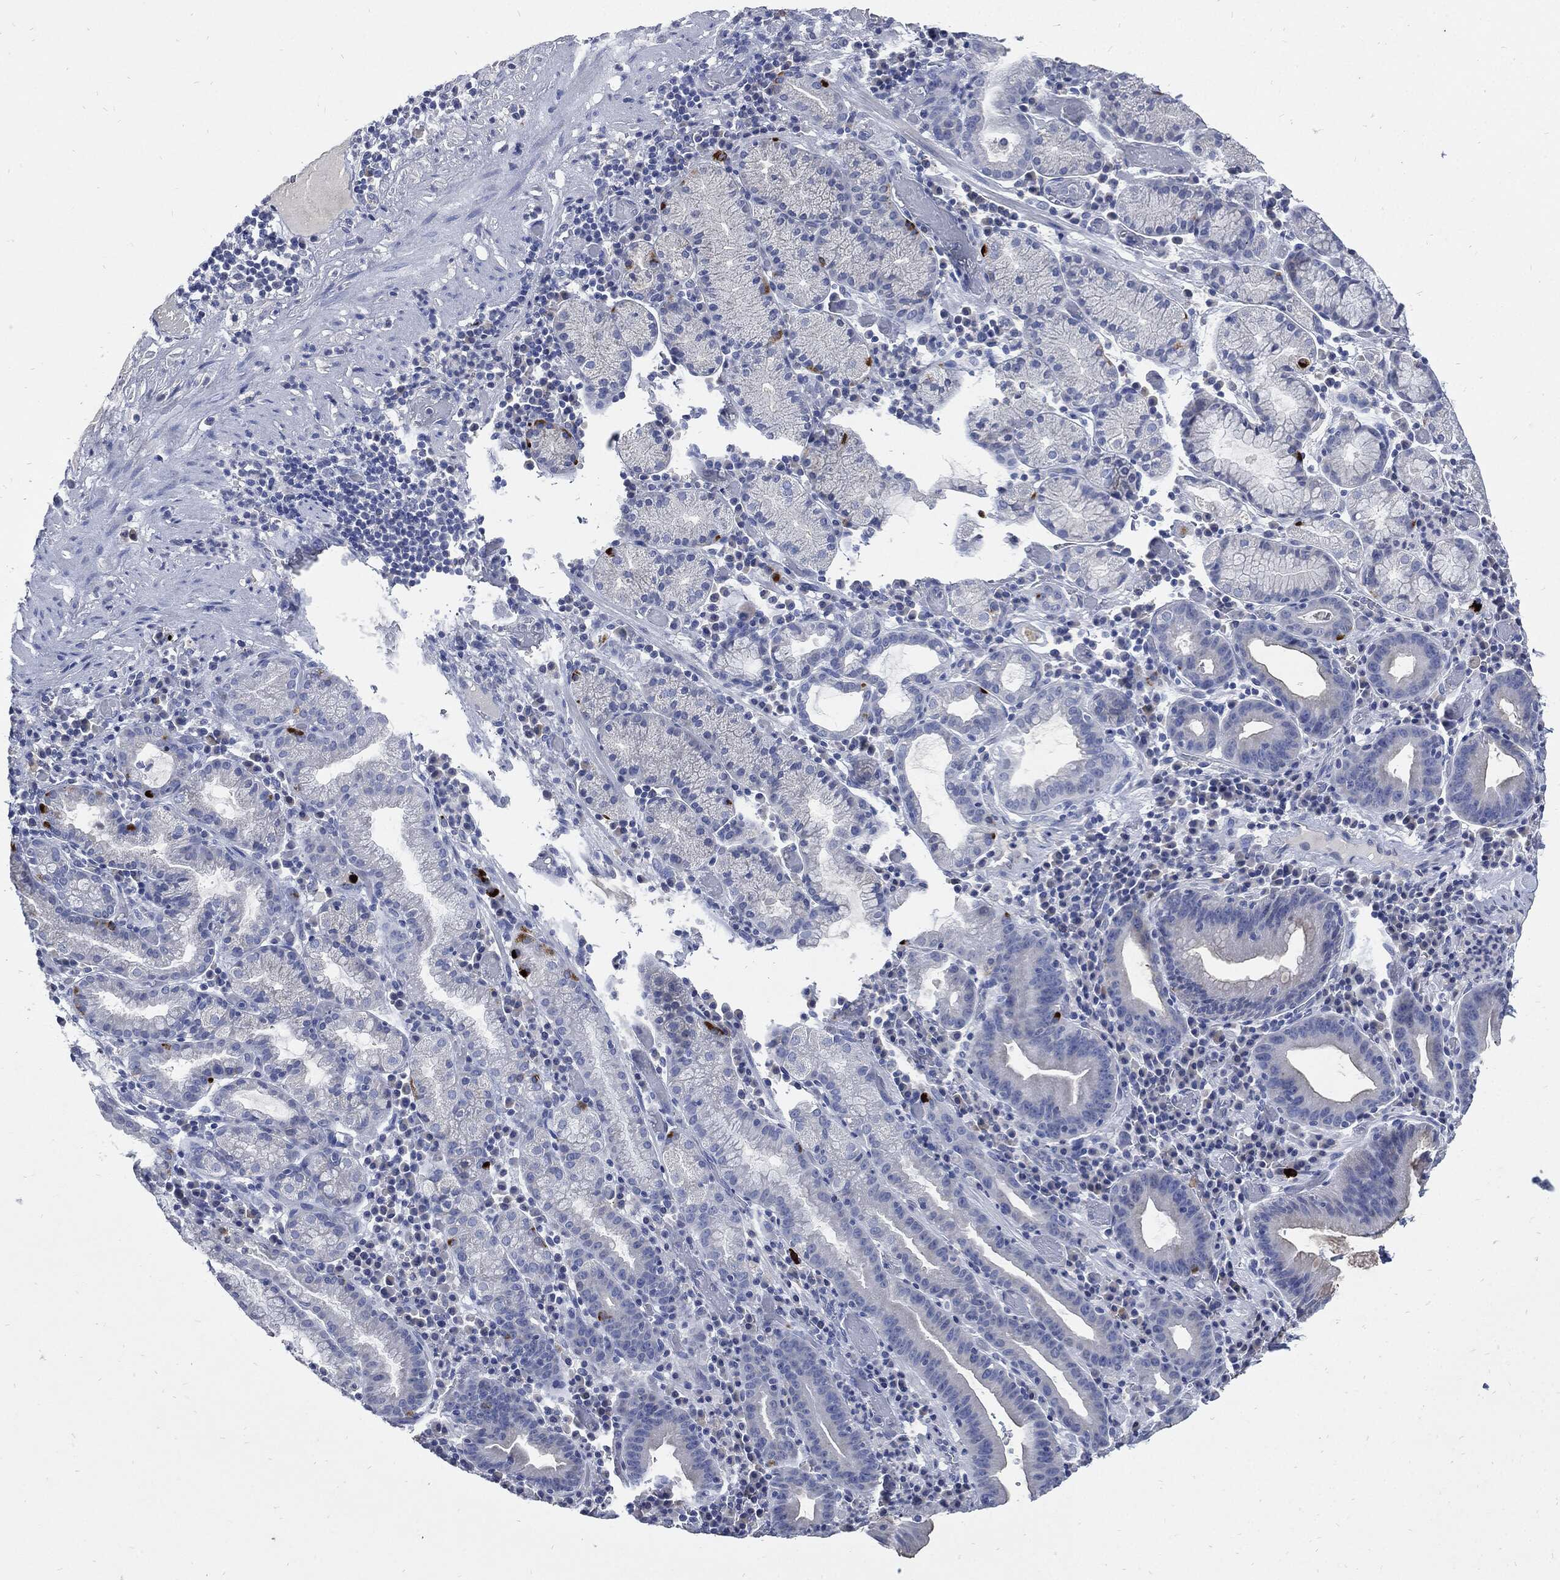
{"staining": {"intensity": "negative", "quantity": "none", "location": "none"}, "tissue": "stomach cancer", "cell_type": "Tumor cells", "image_type": "cancer", "snomed": [{"axis": "morphology", "description": "Adenocarcinoma, NOS"}, {"axis": "topography", "description": "Stomach"}], "caption": "The micrograph displays no significant positivity in tumor cells of stomach cancer.", "gene": "CPE", "patient": {"sex": "male", "age": 79}}